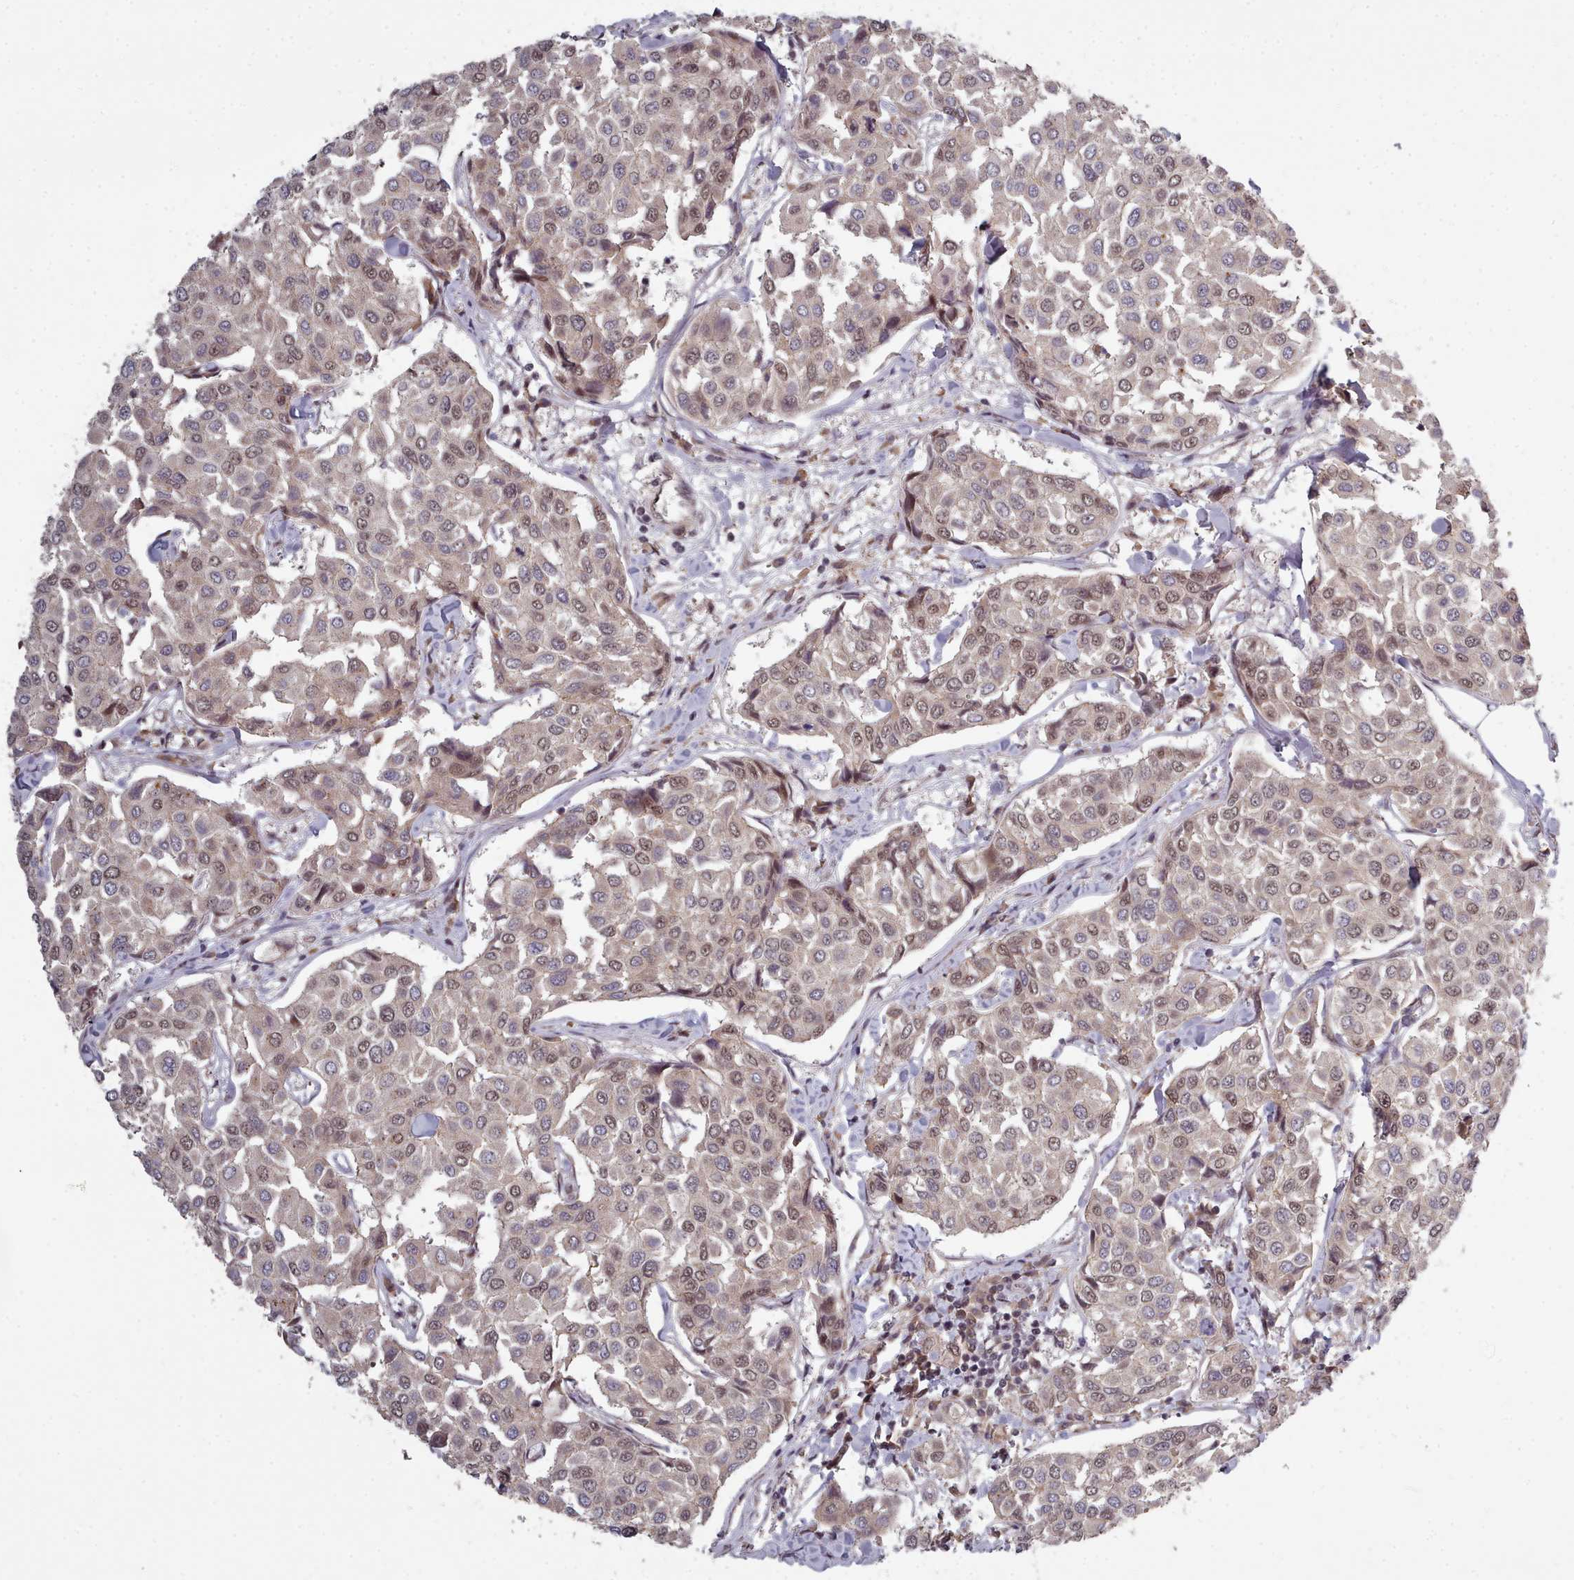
{"staining": {"intensity": "weak", "quantity": "<25%", "location": "nuclear"}, "tissue": "breast cancer", "cell_type": "Tumor cells", "image_type": "cancer", "snomed": [{"axis": "morphology", "description": "Duct carcinoma"}, {"axis": "topography", "description": "Breast"}], "caption": "Immunohistochemistry (IHC) histopathology image of neoplastic tissue: breast cancer stained with DAB (3,3'-diaminobenzidine) exhibits no significant protein positivity in tumor cells.", "gene": "DHX8", "patient": {"sex": "female", "age": 55}}